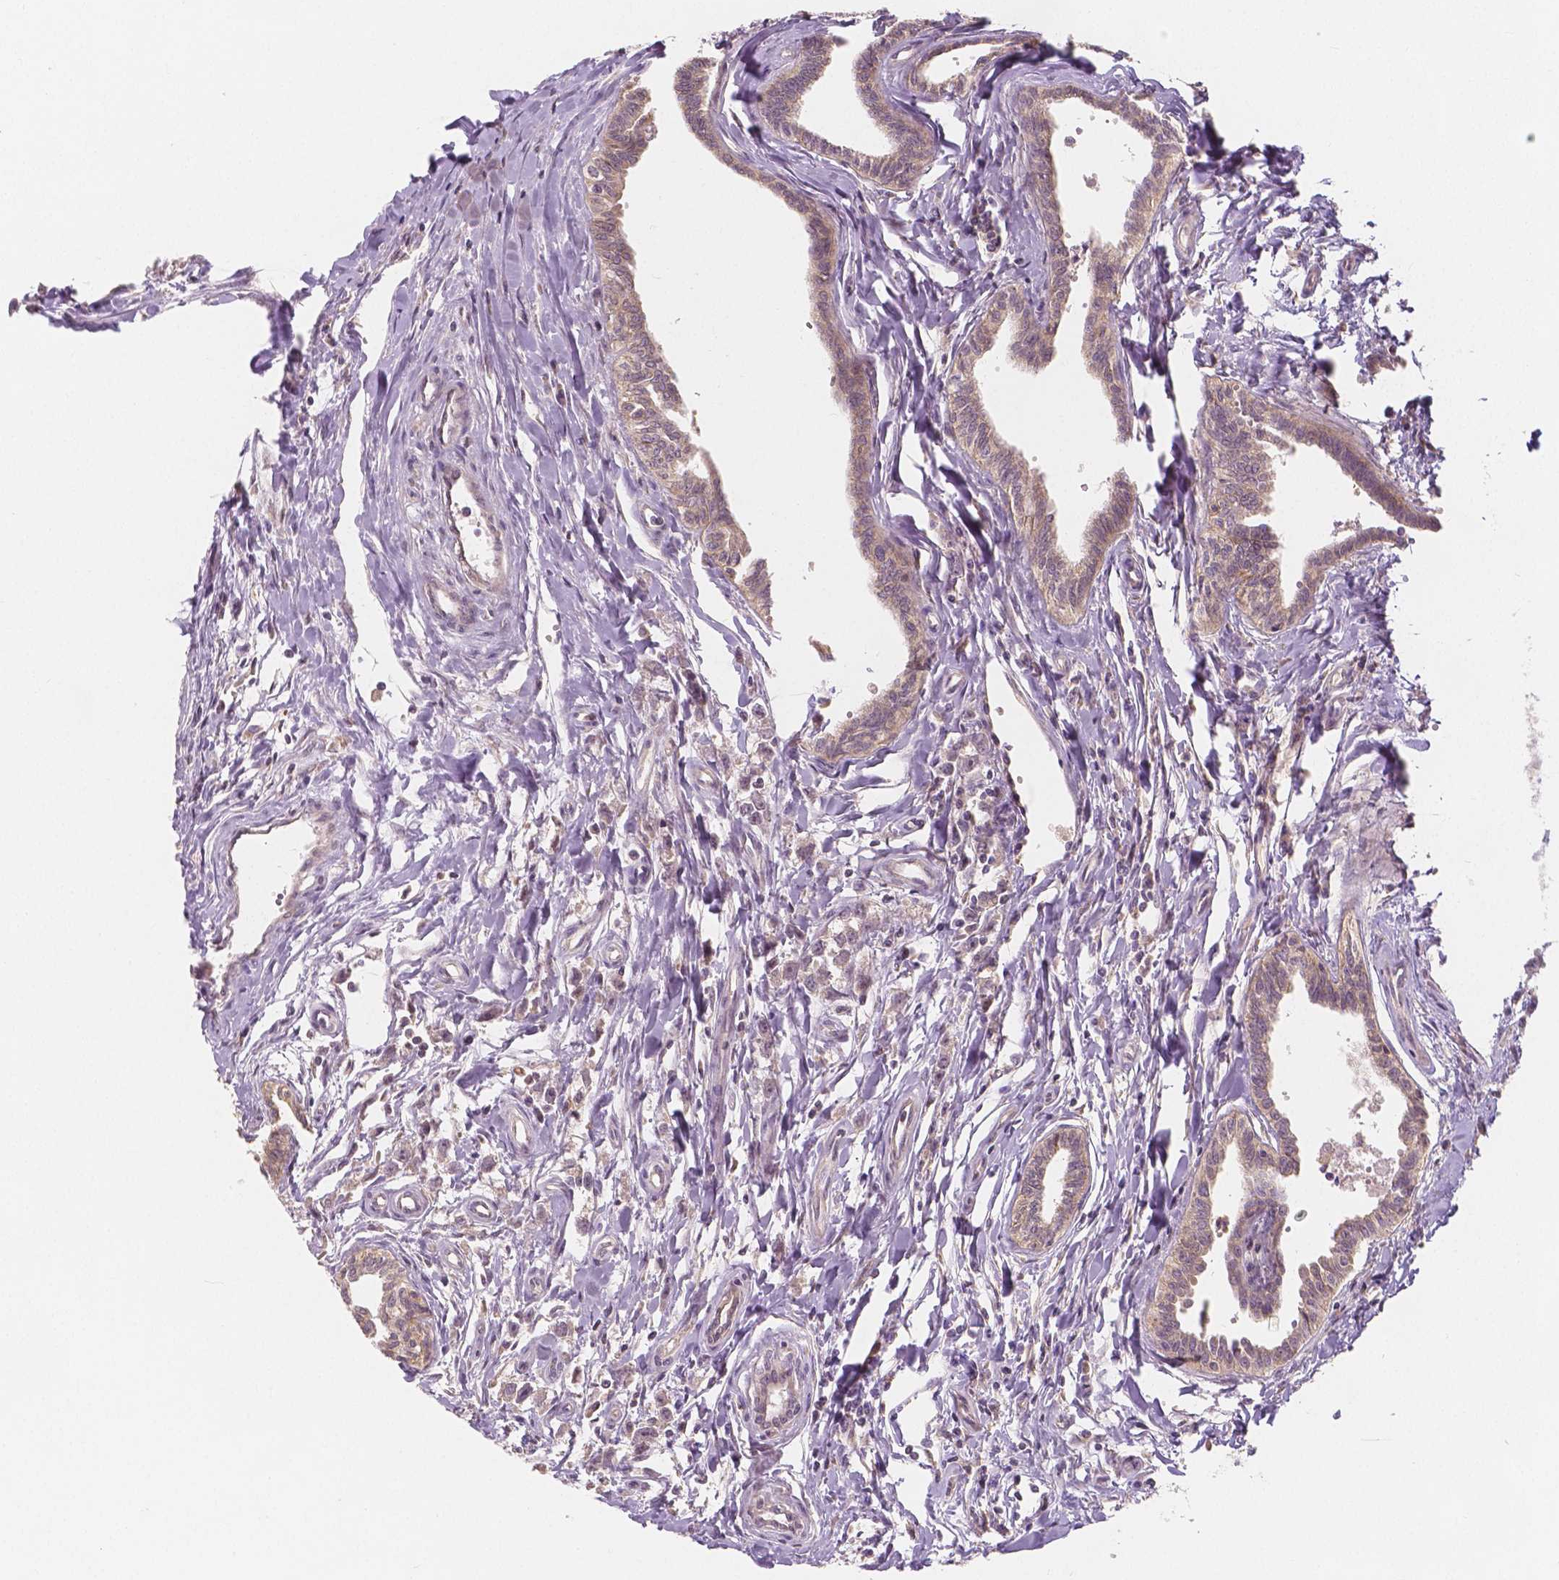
{"staining": {"intensity": "weak", "quantity": ">75%", "location": "cytoplasmic/membranous"}, "tissue": "testis cancer", "cell_type": "Tumor cells", "image_type": "cancer", "snomed": [{"axis": "morphology", "description": "Carcinoma, Embryonal, NOS"}, {"axis": "morphology", "description": "Teratoma, malignant, NOS"}, {"axis": "topography", "description": "Testis"}], "caption": "Weak cytoplasmic/membranous protein staining is present in about >75% of tumor cells in embryonal carcinoma (testis). Ihc stains the protein of interest in brown and the nuclei are stained blue.", "gene": "SNX12", "patient": {"sex": "male", "age": 24}}